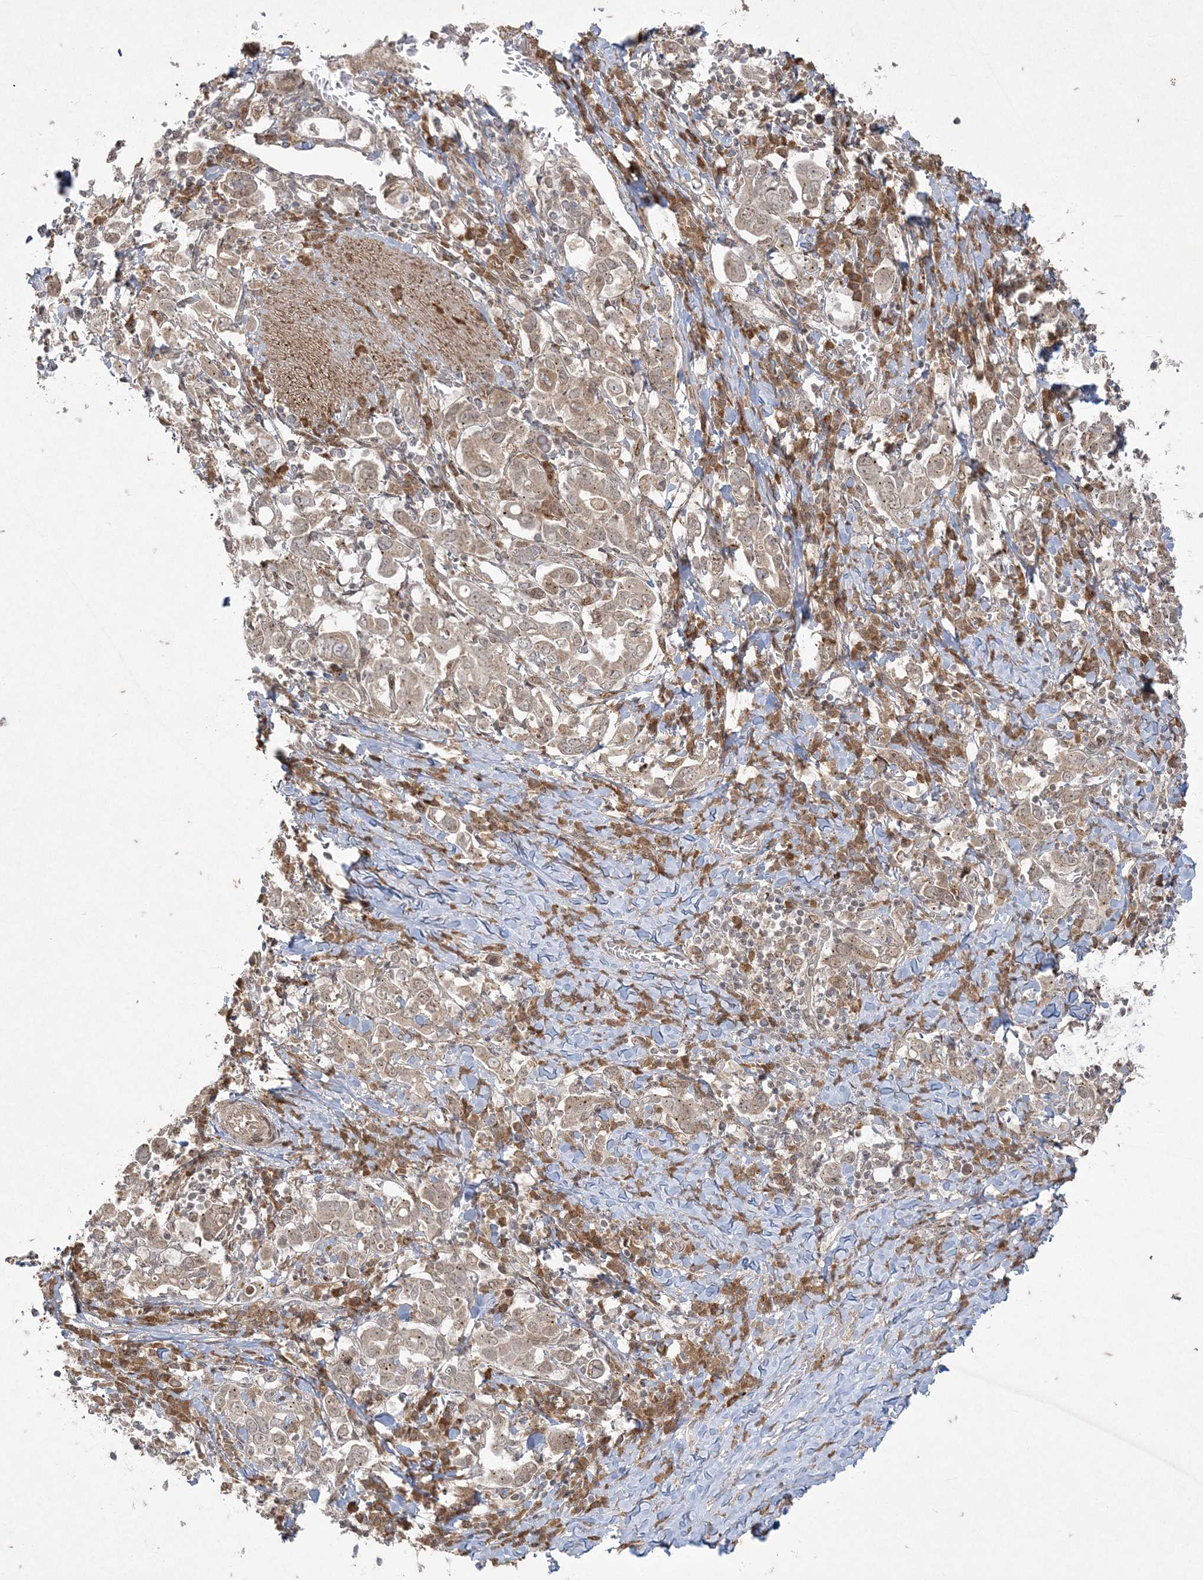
{"staining": {"intensity": "weak", "quantity": "25%-75%", "location": "cytoplasmic/membranous"}, "tissue": "stomach cancer", "cell_type": "Tumor cells", "image_type": "cancer", "snomed": [{"axis": "morphology", "description": "Adenocarcinoma, NOS"}, {"axis": "topography", "description": "Stomach, upper"}], "caption": "An IHC photomicrograph of neoplastic tissue is shown. Protein staining in brown highlights weak cytoplasmic/membranous positivity in stomach adenocarcinoma within tumor cells.", "gene": "RRAS", "patient": {"sex": "male", "age": 62}}